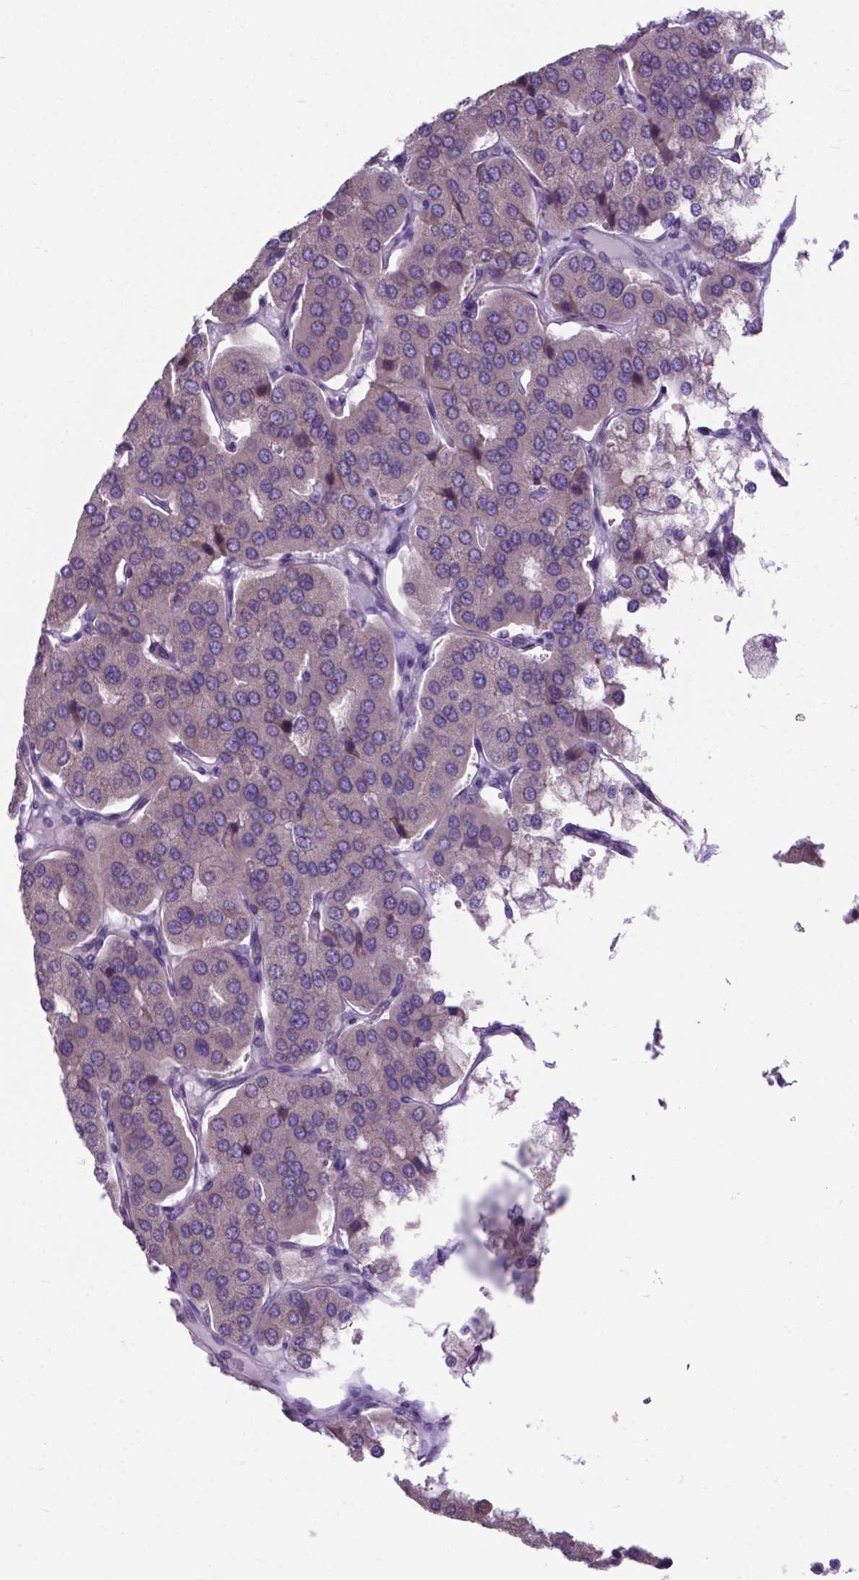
{"staining": {"intensity": "negative", "quantity": "none", "location": "none"}, "tissue": "parathyroid gland", "cell_type": "Glandular cells", "image_type": "normal", "snomed": [{"axis": "morphology", "description": "Normal tissue, NOS"}, {"axis": "morphology", "description": "Adenoma, NOS"}, {"axis": "topography", "description": "Parathyroid gland"}], "caption": "Immunohistochemistry micrograph of unremarkable parathyroid gland: human parathyroid gland stained with DAB (3,3'-diaminobenzidine) shows no significant protein positivity in glandular cells.", "gene": "RPL6", "patient": {"sex": "female", "age": 86}}